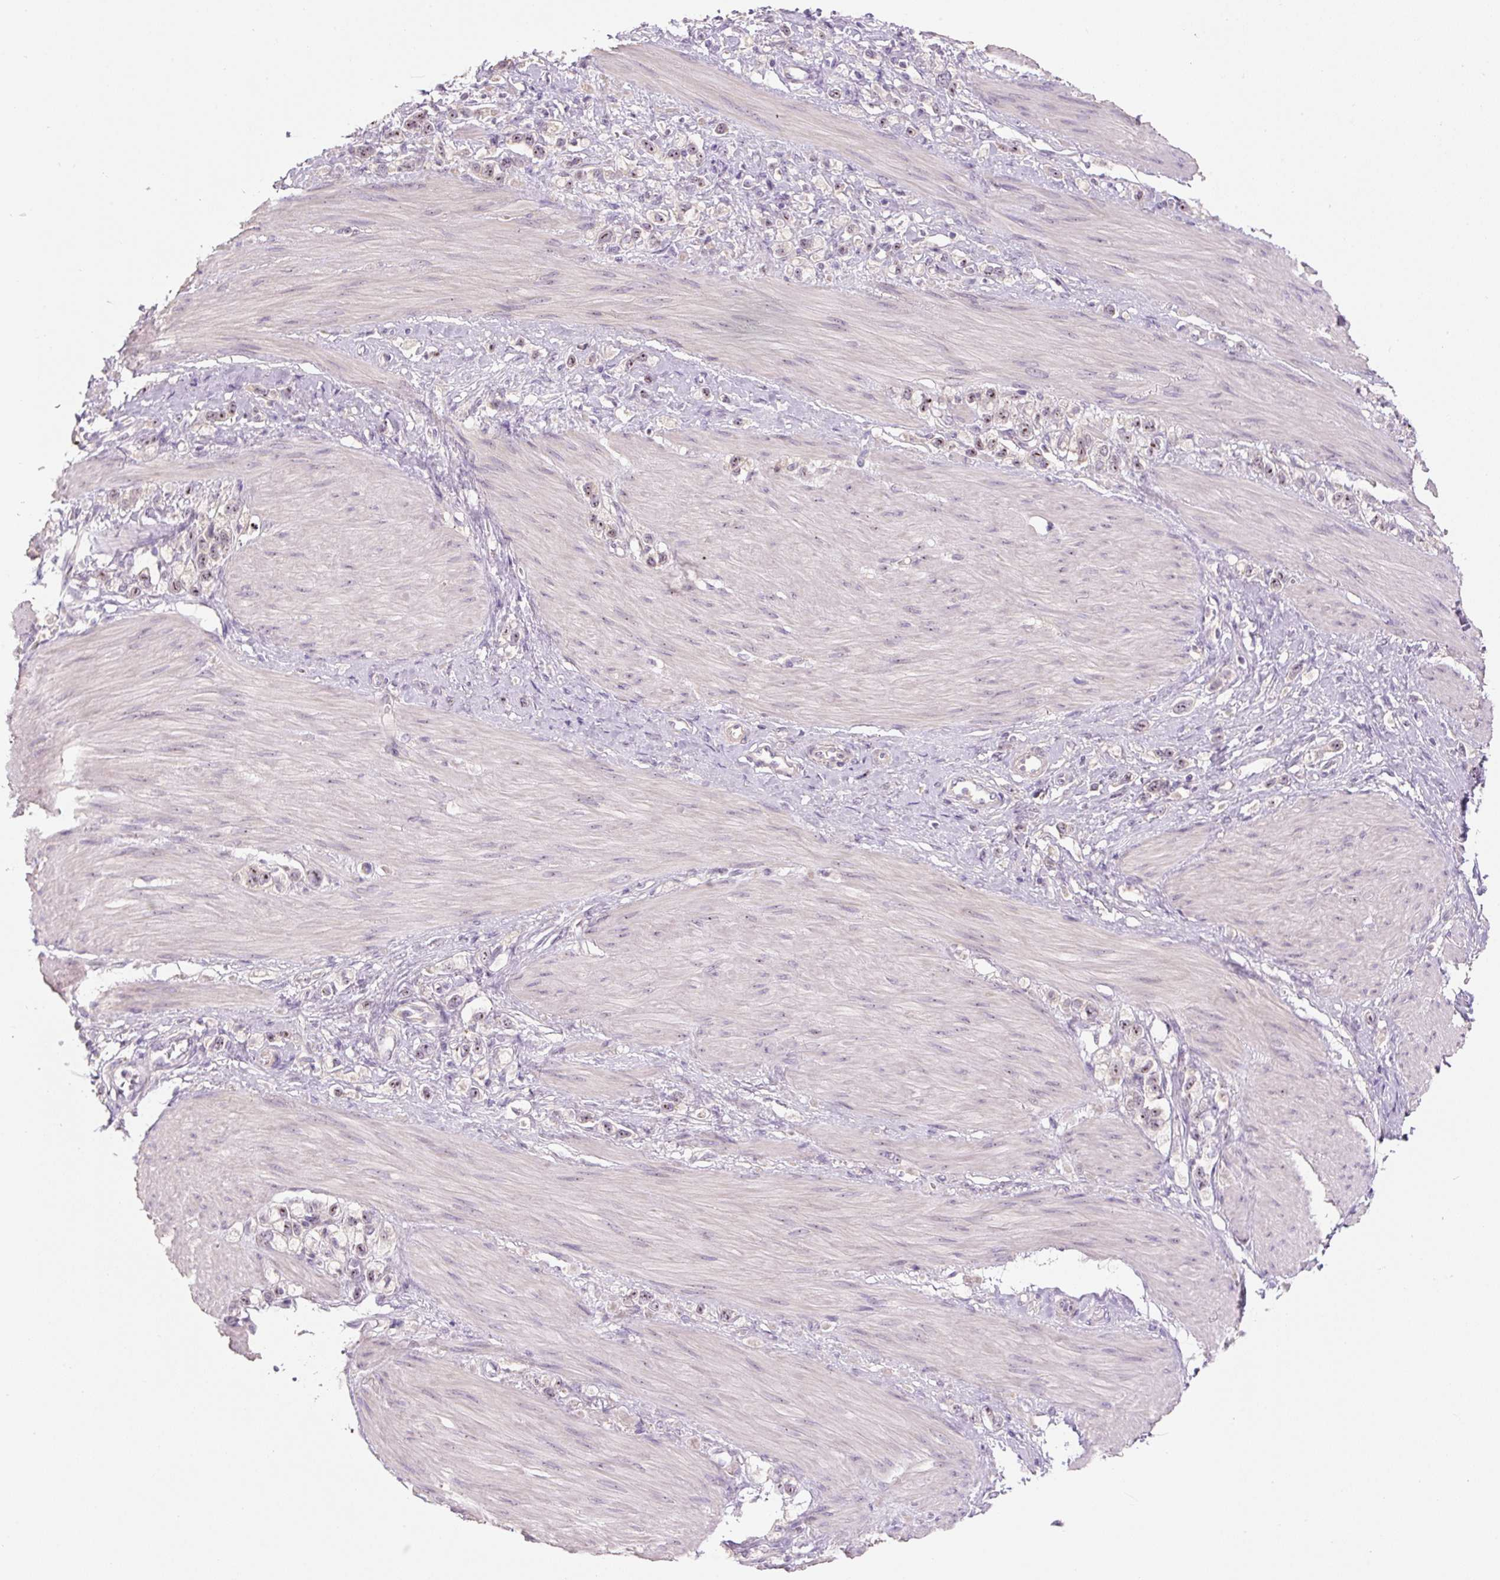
{"staining": {"intensity": "weak", "quantity": "25%-75%", "location": "nuclear"}, "tissue": "stomach cancer", "cell_type": "Tumor cells", "image_type": "cancer", "snomed": [{"axis": "morphology", "description": "Adenocarcinoma, NOS"}, {"axis": "topography", "description": "Stomach"}], "caption": "Stomach cancer (adenocarcinoma) stained for a protein (brown) shows weak nuclear positive staining in approximately 25%-75% of tumor cells.", "gene": "TMEM151B", "patient": {"sex": "female", "age": 65}}